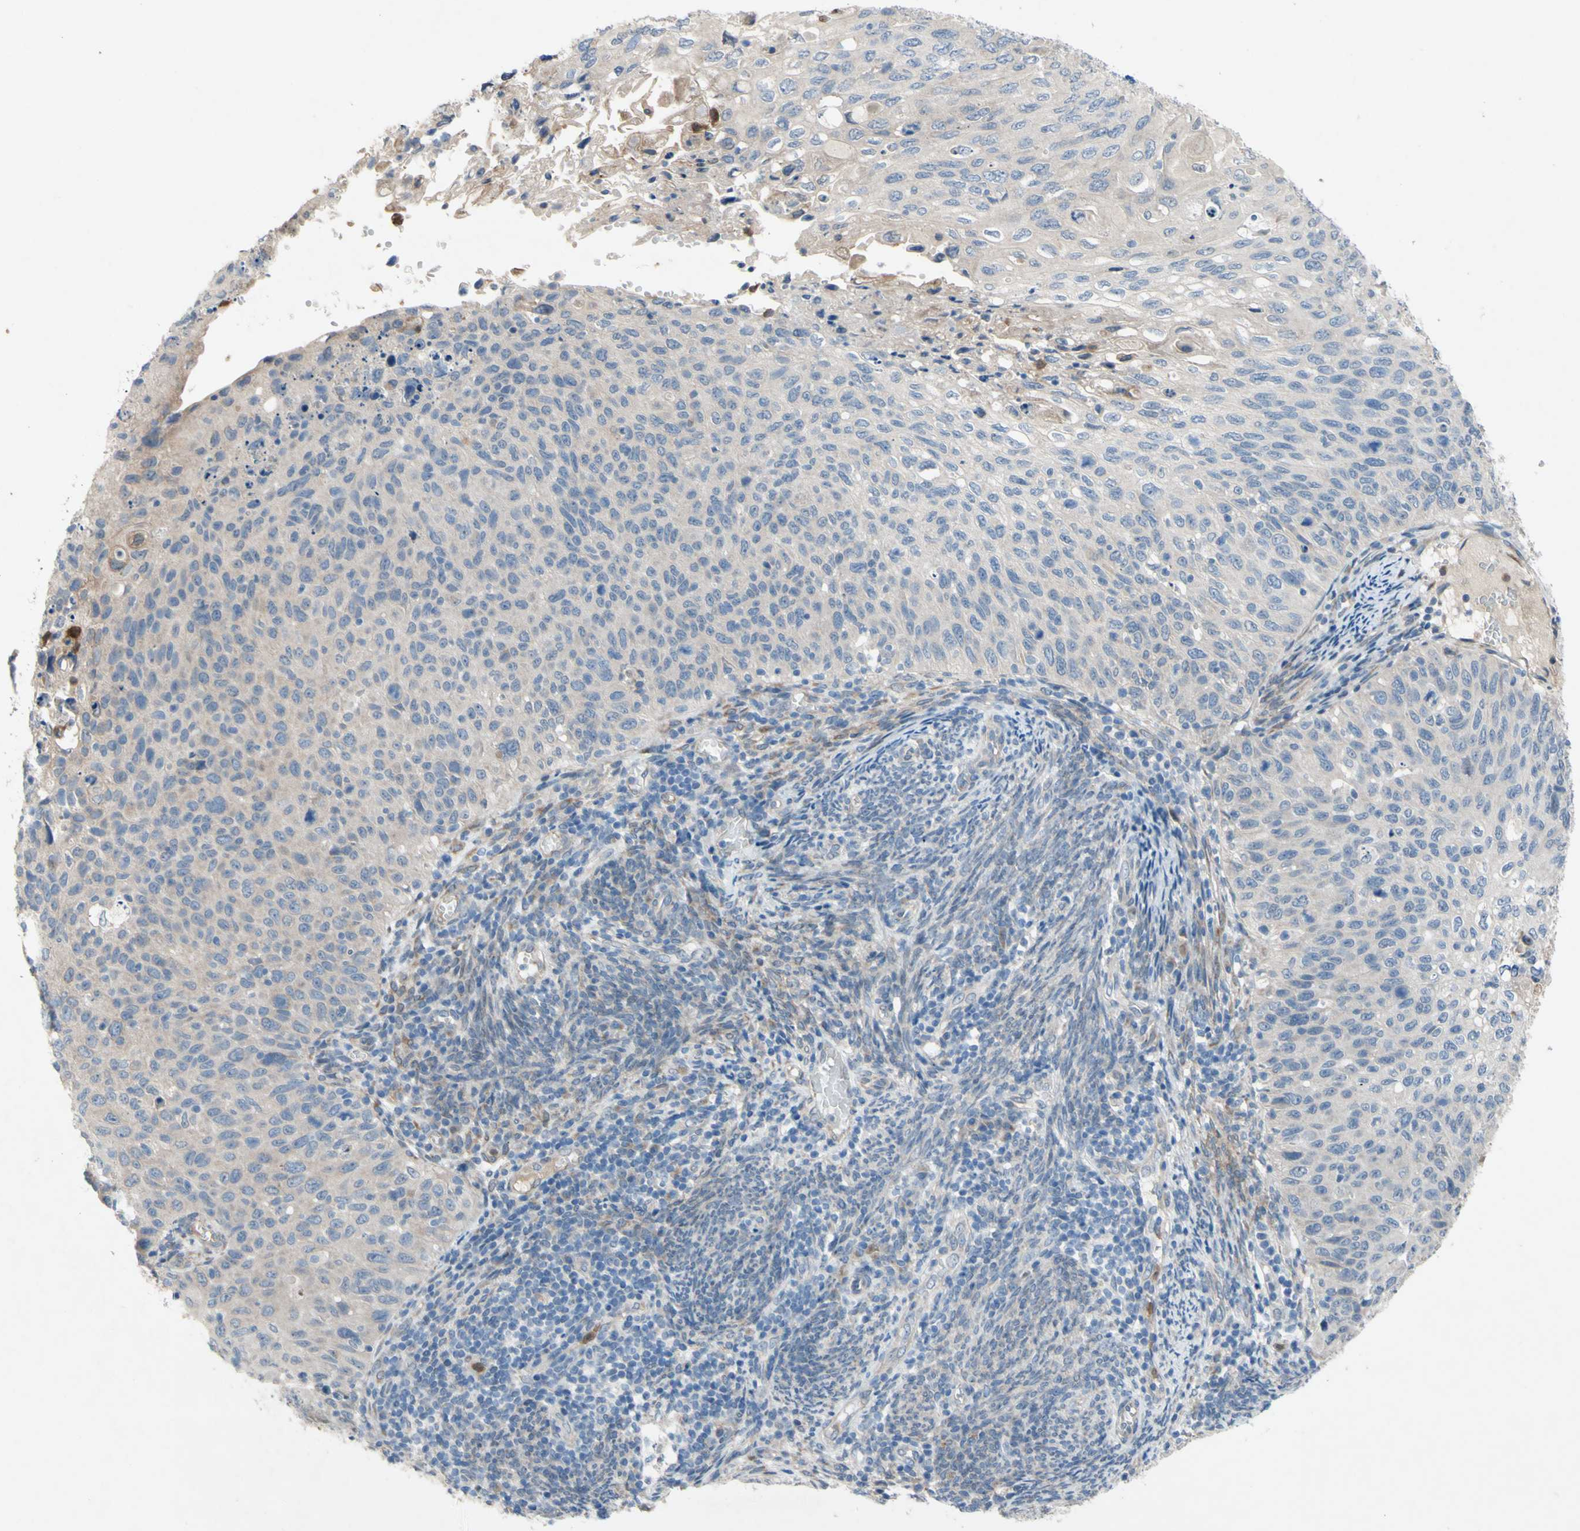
{"staining": {"intensity": "weak", "quantity": ">75%", "location": "cytoplasmic/membranous"}, "tissue": "cervical cancer", "cell_type": "Tumor cells", "image_type": "cancer", "snomed": [{"axis": "morphology", "description": "Squamous cell carcinoma, NOS"}, {"axis": "topography", "description": "Cervix"}], "caption": "Protein analysis of cervical cancer (squamous cell carcinoma) tissue demonstrates weak cytoplasmic/membranous staining in about >75% of tumor cells.", "gene": "GRAMD2B", "patient": {"sex": "female", "age": 70}}